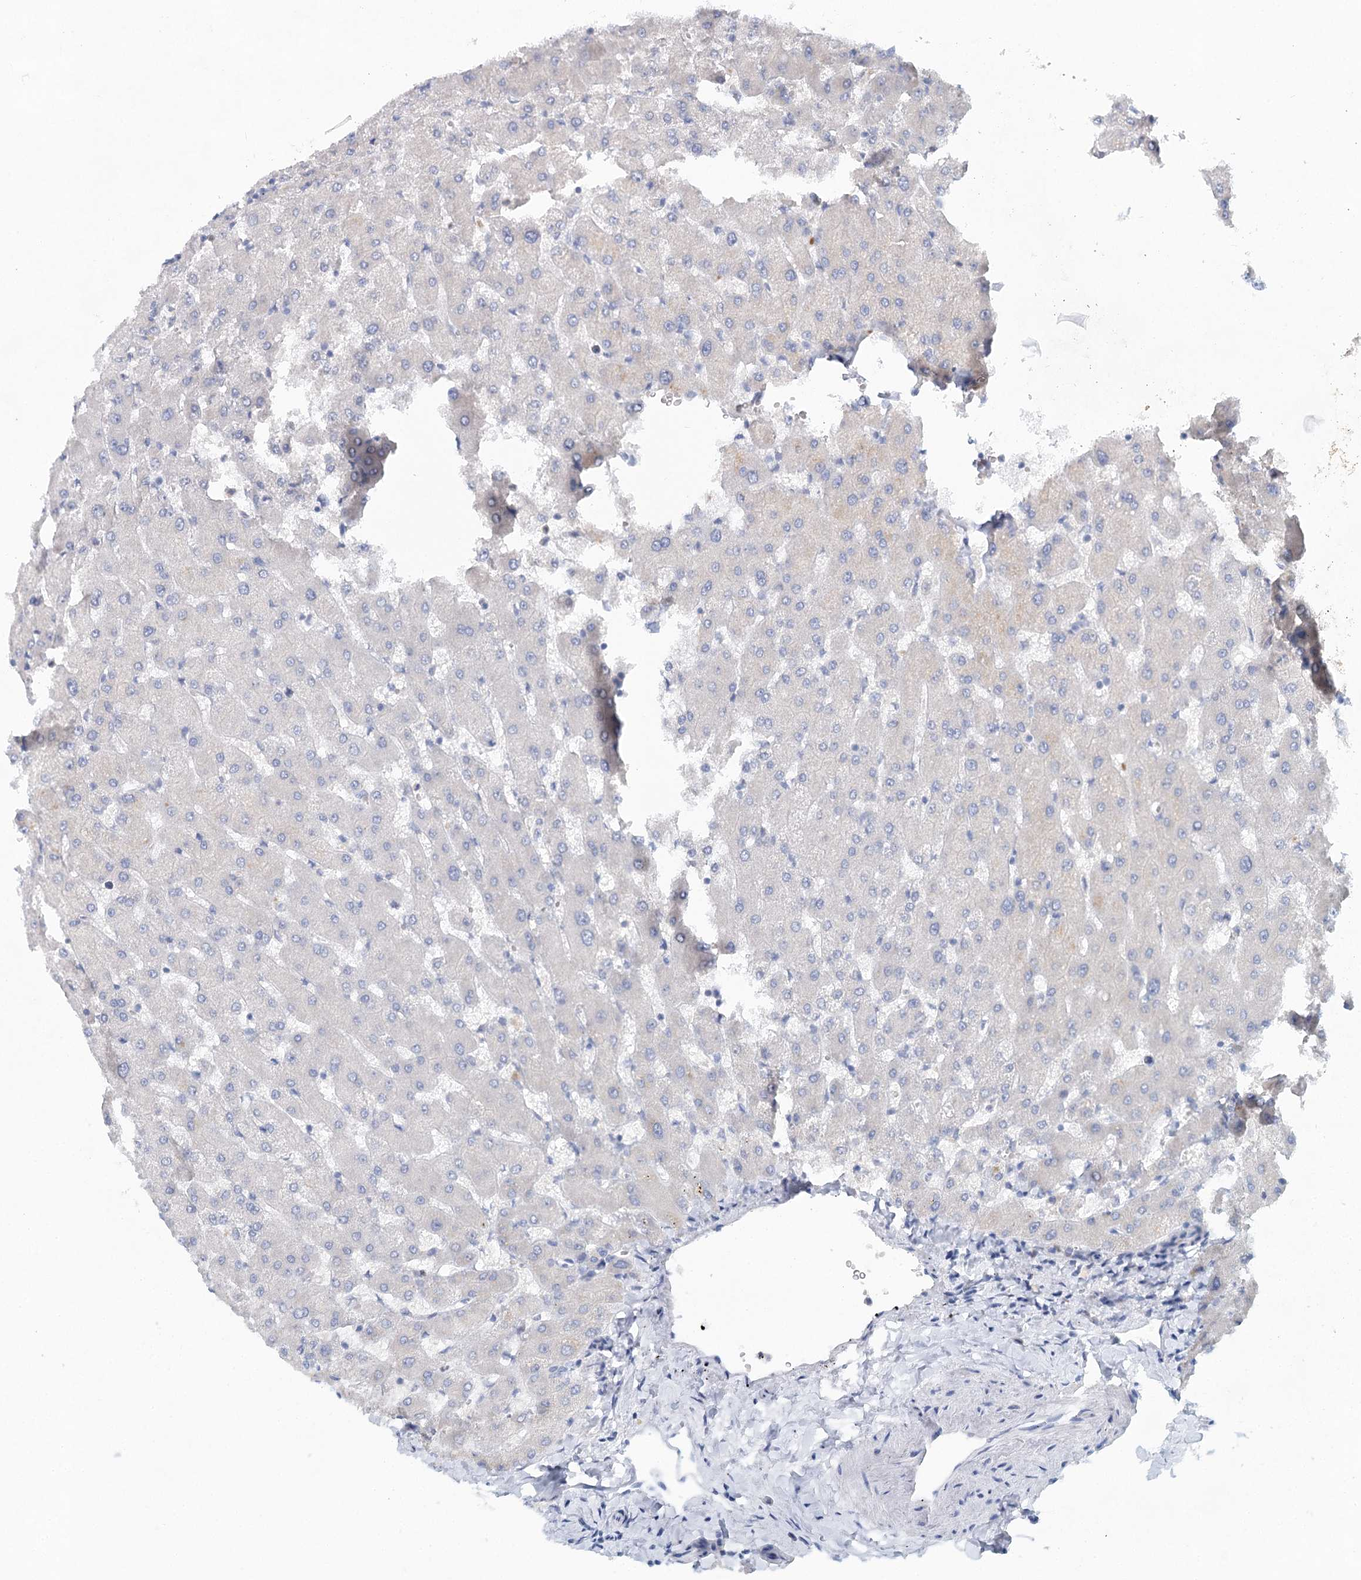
{"staining": {"intensity": "negative", "quantity": "none", "location": "none"}, "tissue": "liver", "cell_type": "Cholangiocytes", "image_type": "normal", "snomed": [{"axis": "morphology", "description": "Normal tissue, NOS"}, {"axis": "topography", "description": "Liver"}], "caption": "Immunohistochemistry of benign human liver displays no staining in cholangiocytes.", "gene": "BLTP1", "patient": {"sex": "female", "age": 63}}